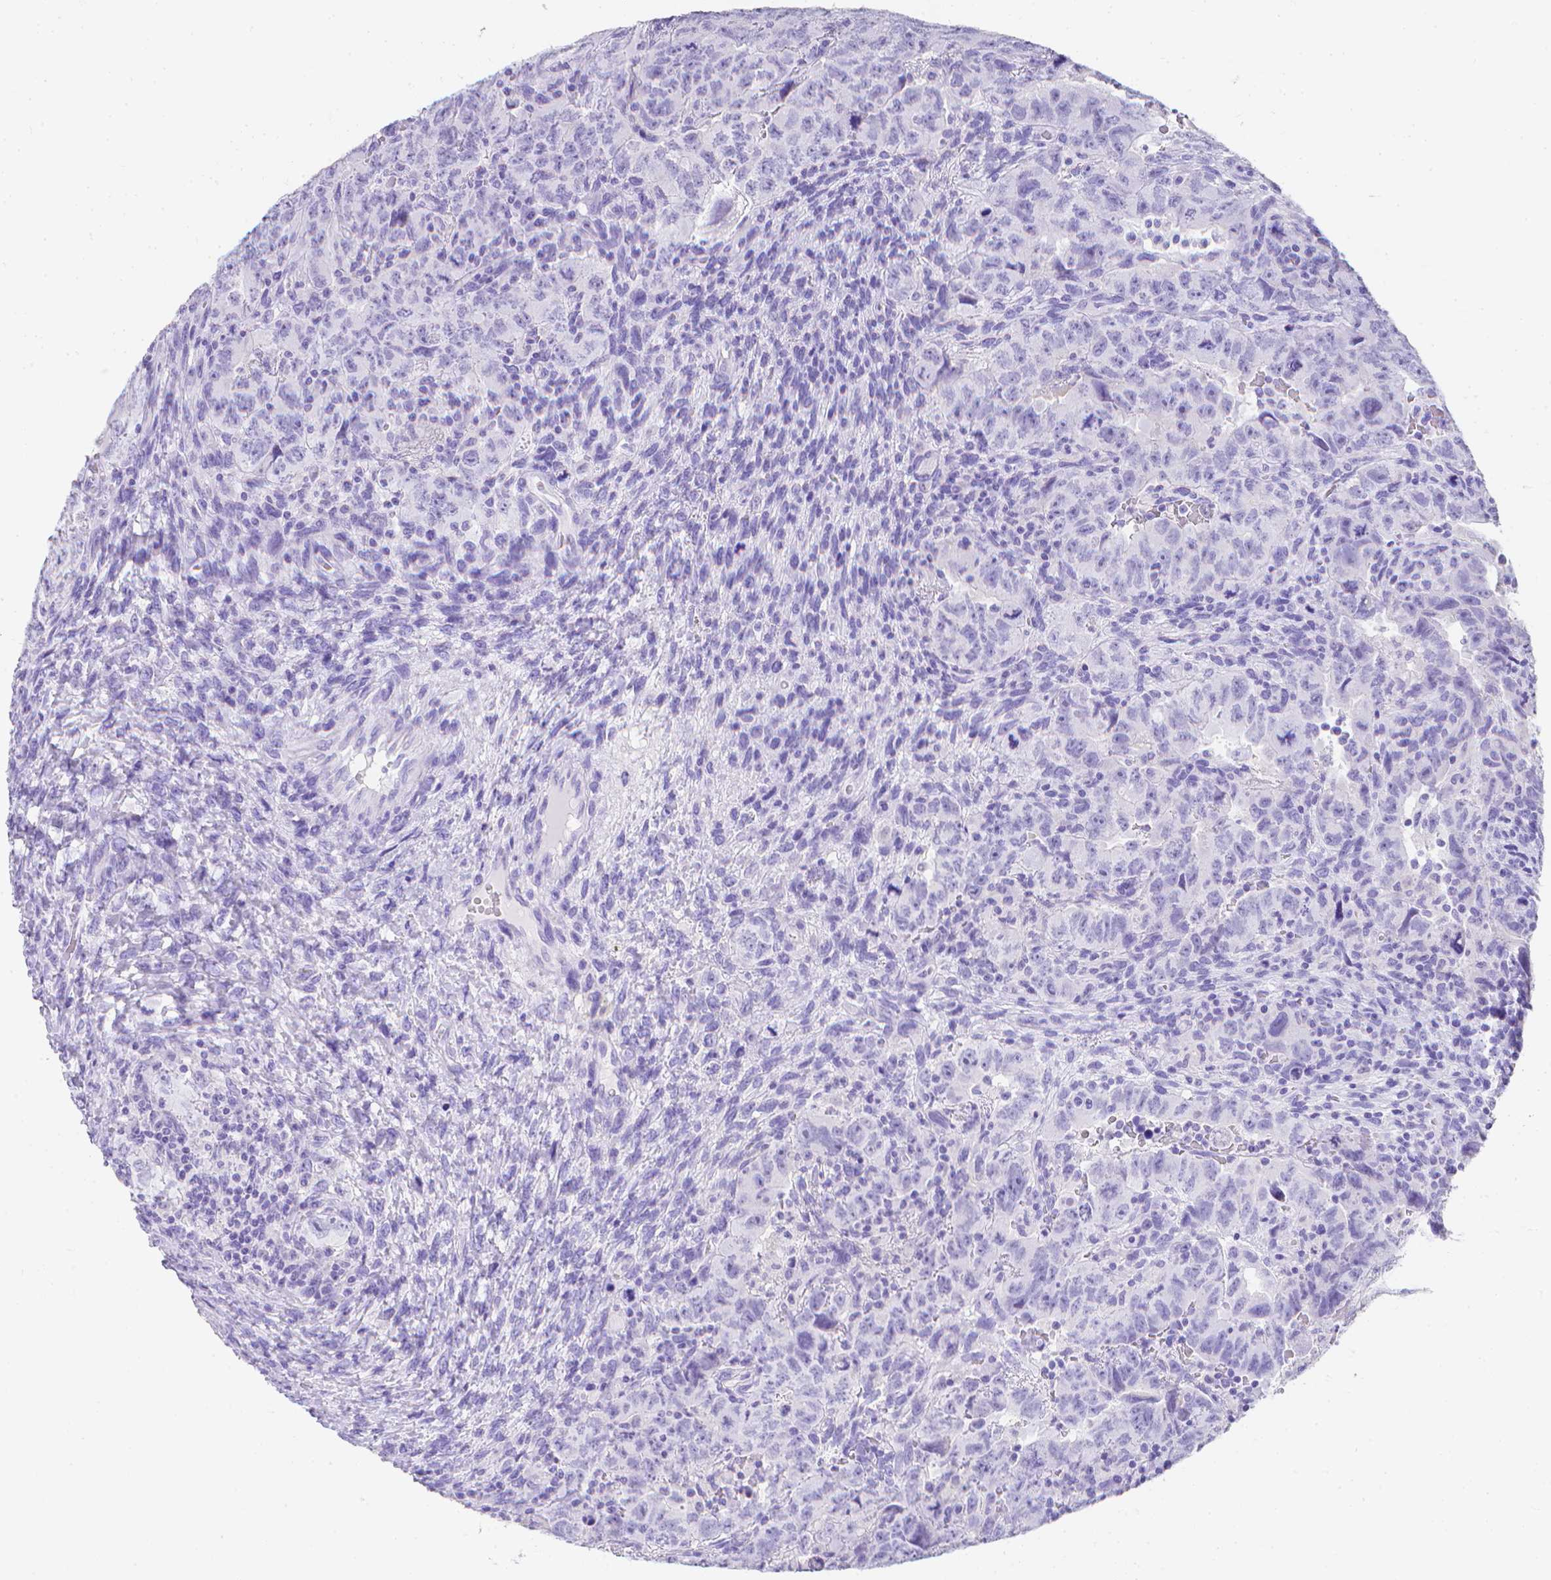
{"staining": {"intensity": "negative", "quantity": "none", "location": "none"}, "tissue": "testis cancer", "cell_type": "Tumor cells", "image_type": "cancer", "snomed": [{"axis": "morphology", "description": "Carcinoma, Embryonal, NOS"}, {"axis": "topography", "description": "Testis"}], "caption": "This is an IHC micrograph of testis embryonal carcinoma. There is no expression in tumor cells.", "gene": "LGALS4", "patient": {"sex": "male", "age": 24}}